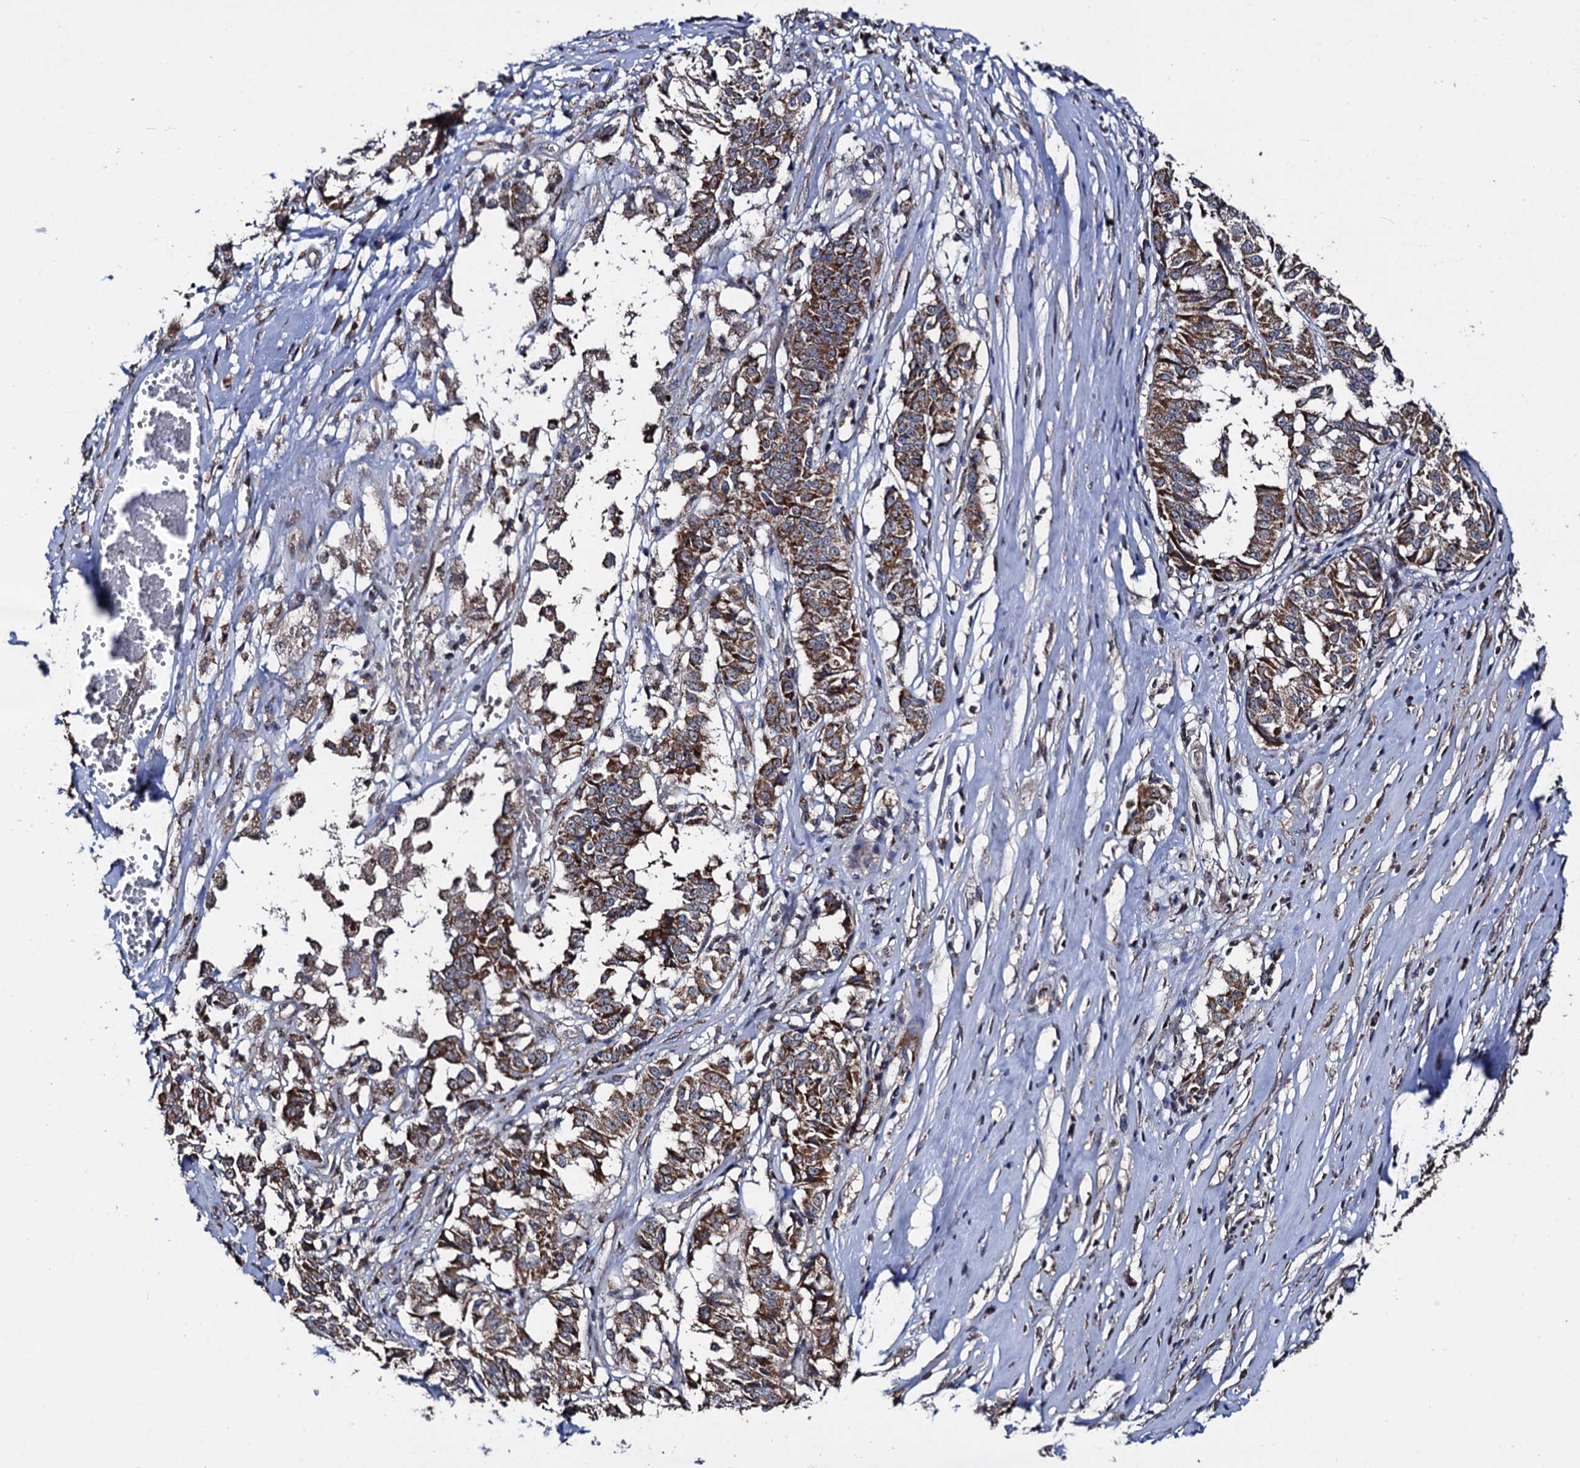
{"staining": {"intensity": "moderate", "quantity": ">75%", "location": "cytoplasmic/membranous"}, "tissue": "melanoma", "cell_type": "Tumor cells", "image_type": "cancer", "snomed": [{"axis": "morphology", "description": "Malignant melanoma, NOS"}, {"axis": "topography", "description": "Skin"}], "caption": "Melanoma stained with a brown dye shows moderate cytoplasmic/membranous positive expression in approximately >75% of tumor cells.", "gene": "PTCD3", "patient": {"sex": "female", "age": 72}}